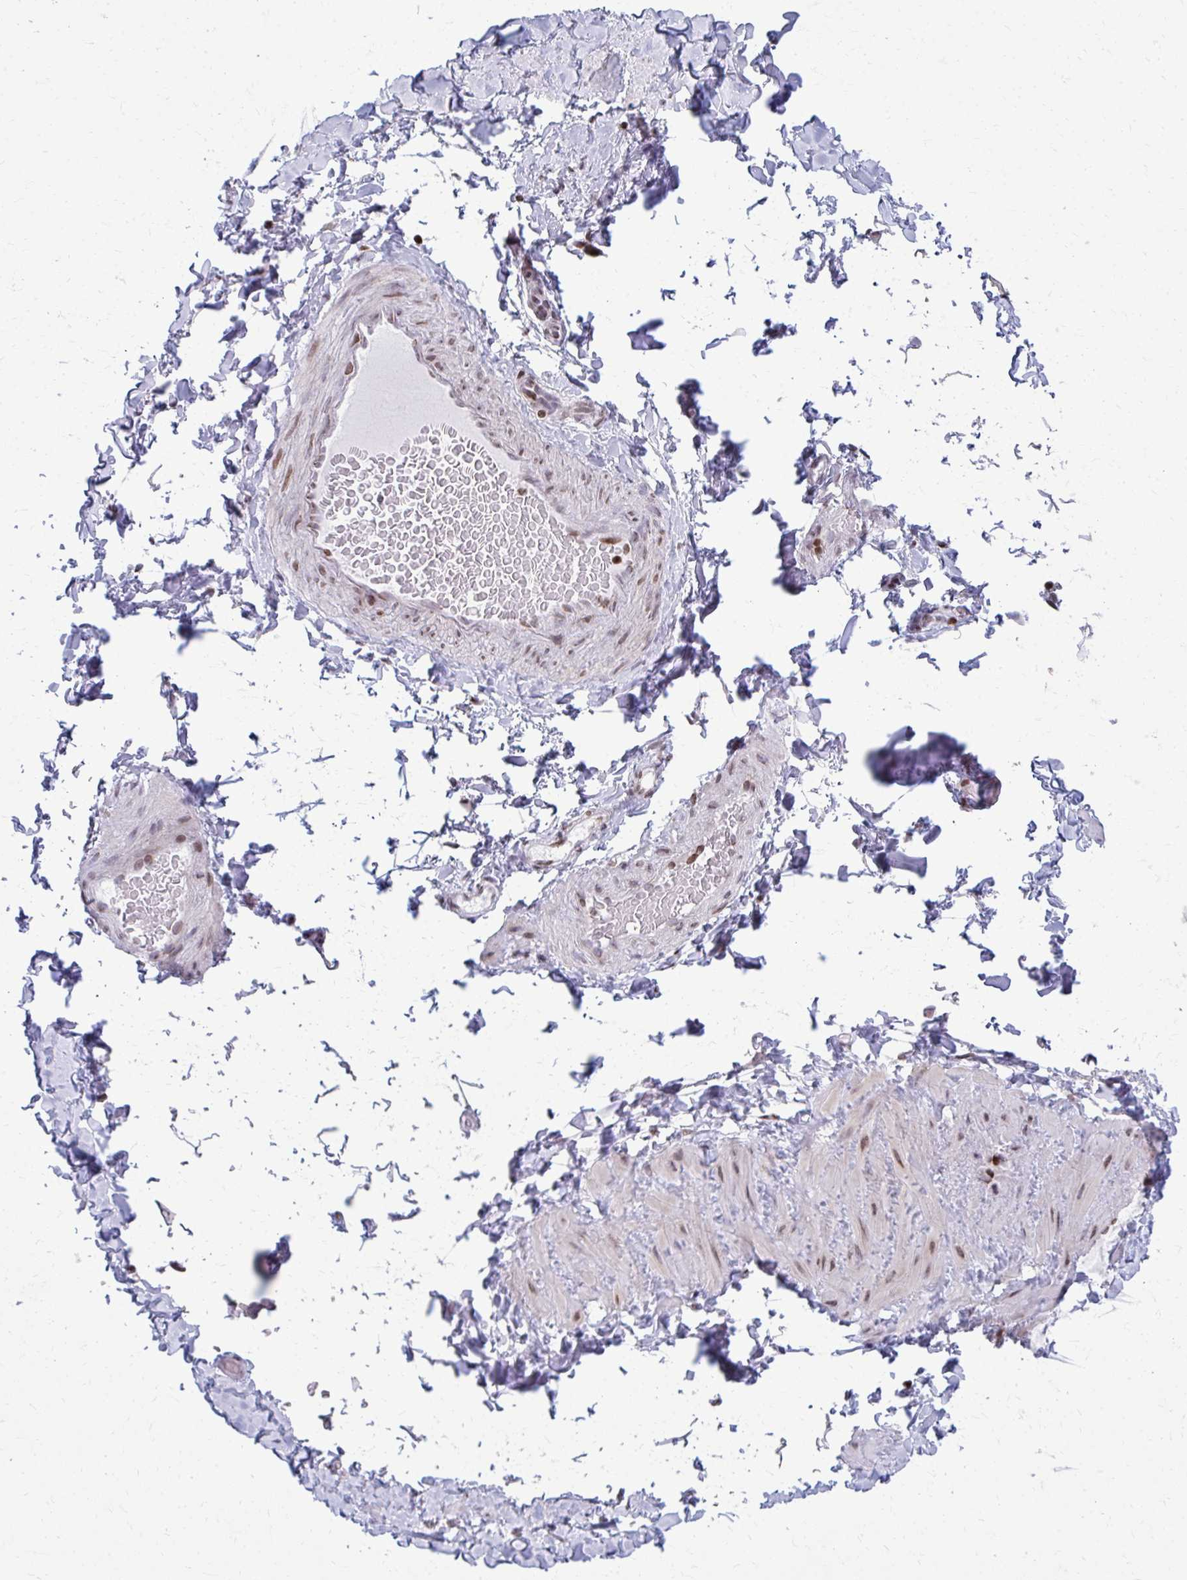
{"staining": {"intensity": "negative", "quantity": "none", "location": "none"}, "tissue": "adipose tissue", "cell_type": "Adipocytes", "image_type": "normal", "snomed": [{"axis": "morphology", "description": "Normal tissue, NOS"}, {"axis": "topography", "description": "Vascular tissue"}, {"axis": "topography", "description": "Peripheral nerve tissue"}], "caption": "A high-resolution photomicrograph shows IHC staining of unremarkable adipose tissue, which demonstrates no significant expression in adipocytes.", "gene": "AP5M1", "patient": {"sex": "male", "age": 41}}